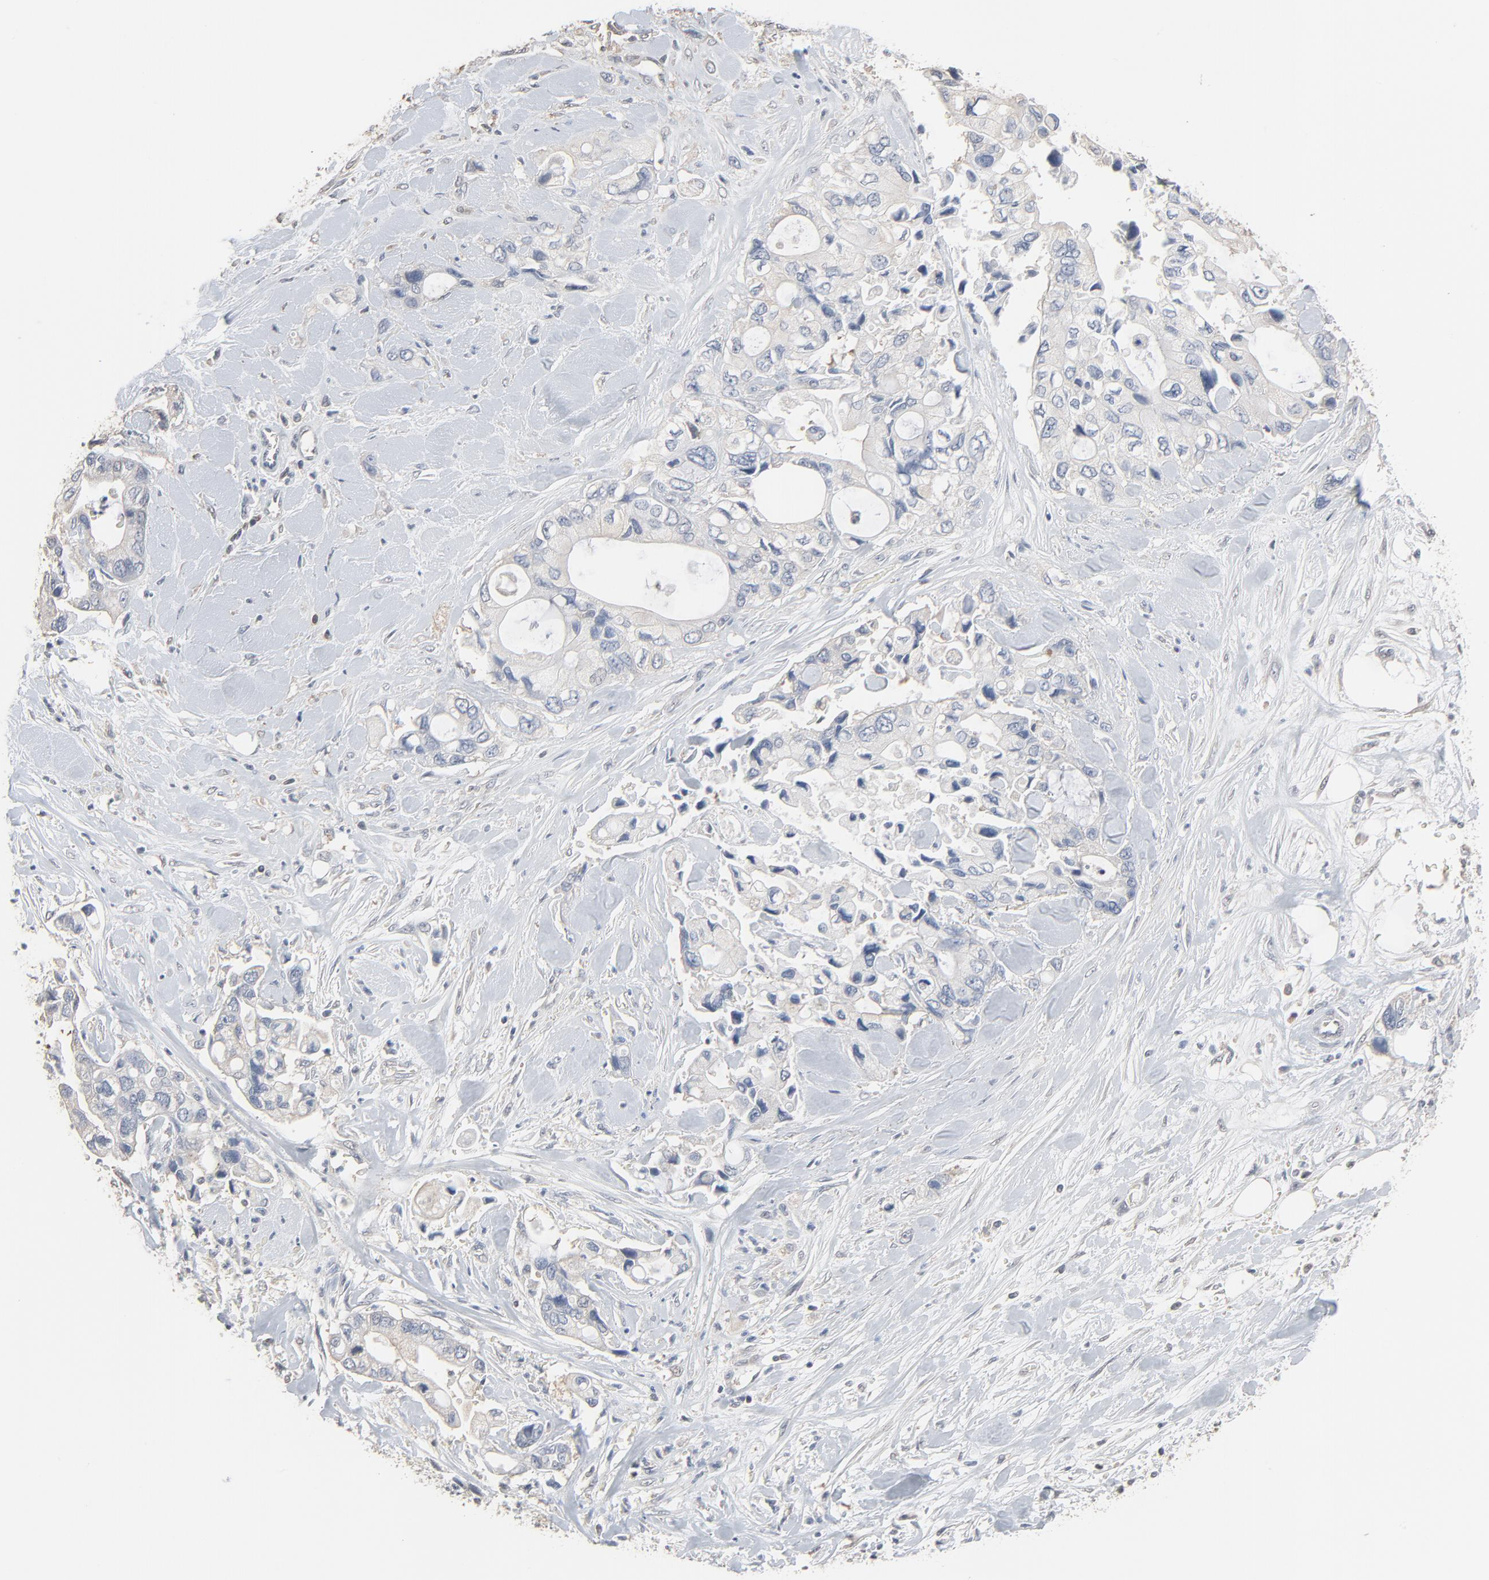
{"staining": {"intensity": "negative", "quantity": "none", "location": "none"}, "tissue": "pancreatic cancer", "cell_type": "Tumor cells", "image_type": "cancer", "snomed": [{"axis": "morphology", "description": "Adenocarcinoma, NOS"}, {"axis": "topography", "description": "Pancreas"}], "caption": "Immunohistochemistry histopathology image of pancreatic cancer stained for a protein (brown), which shows no positivity in tumor cells.", "gene": "CCT5", "patient": {"sex": "male", "age": 70}}